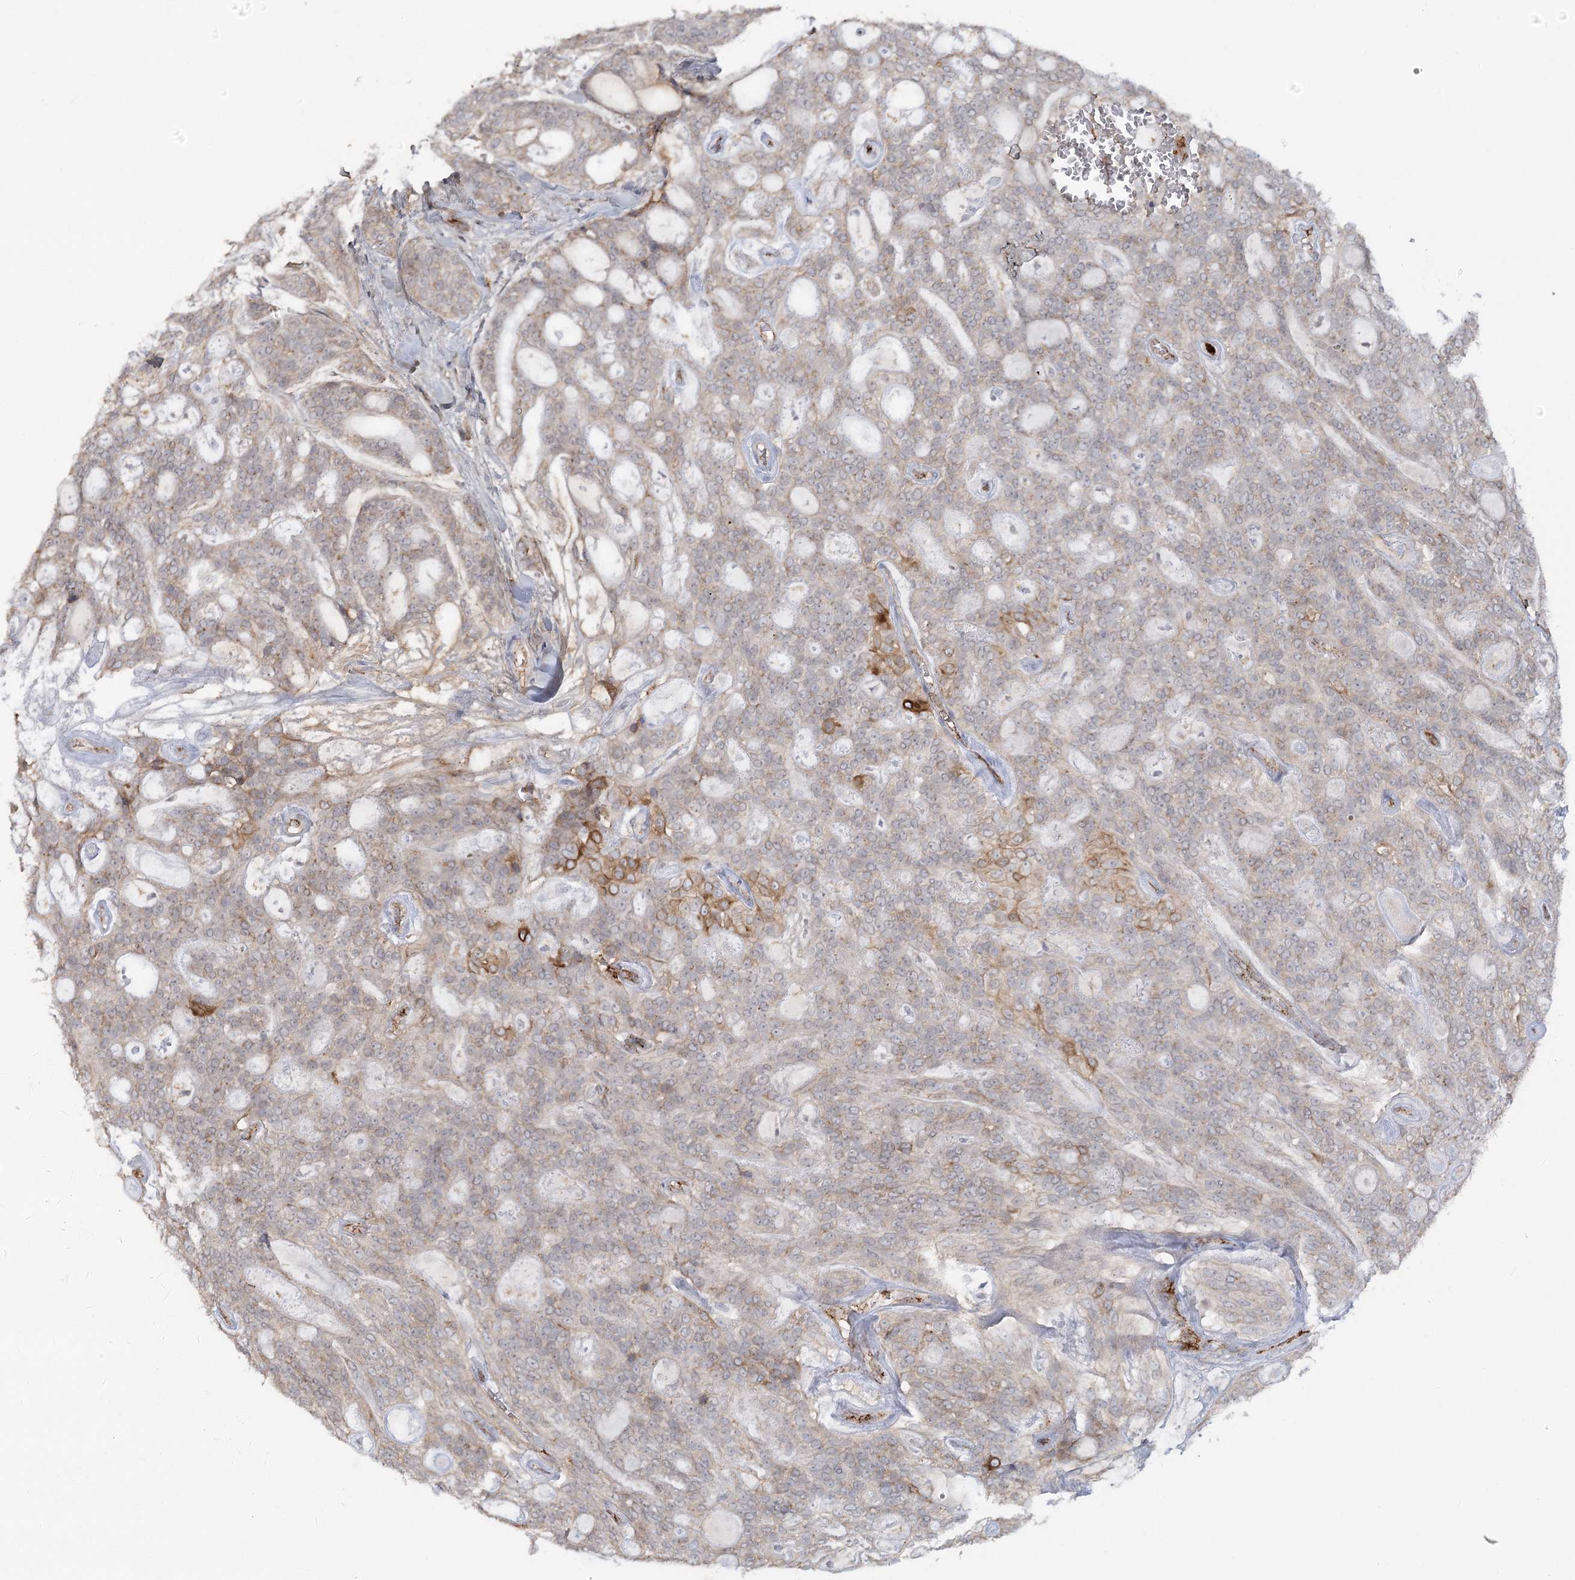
{"staining": {"intensity": "moderate", "quantity": "<25%", "location": "cytoplasmic/membranous"}, "tissue": "head and neck cancer", "cell_type": "Tumor cells", "image_type": "cancer", "snomed": [{"axis": "morphology", "description": "Adenocarcinoma, NOS"}, {"axis": "topography", "description": "Head-Neck"}], "caption": "An image of human head and neck cancer stained for a protein exhibits moderate cytoplasmic/membranous brown staining in tumor cells.", "gene": "KBTBD4", "patient": {"sex": "male", "age": 66}}